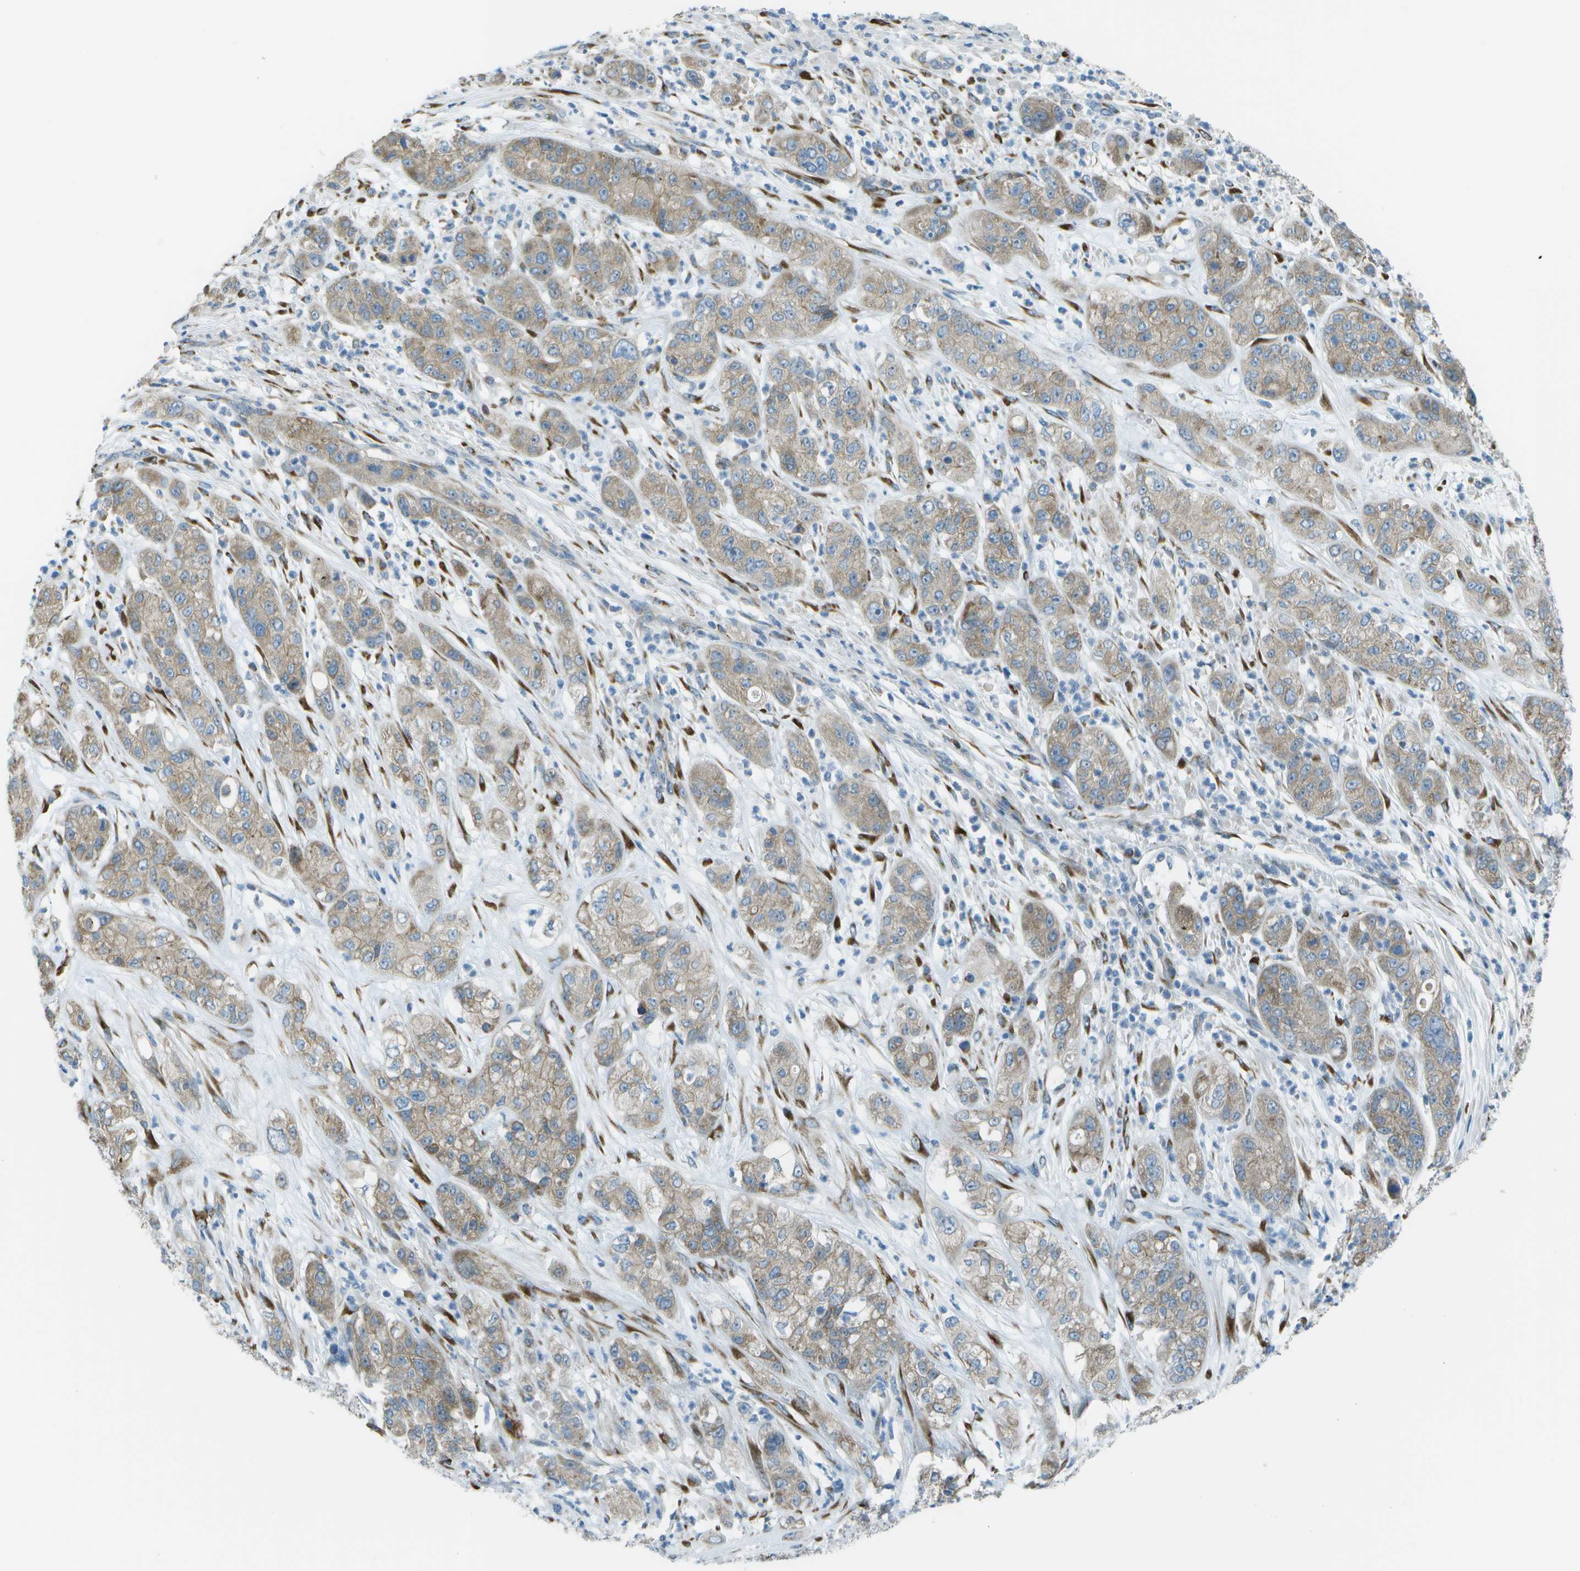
{"staining": {"intensity": "weak", "quantity": ">75%", "location": "cytoplasmic/membranous"}, "tissue": "pancreatic cancer", "cell_type": "Tumor cells", "image_type": "cancer", "snomed": [{"axis": "morphology", "description": "Adenocarcinoma, NOS"}, {"axis": "topography", "description": "Pancreas"}], "caption": "This is a histology image of immunohistochemistry (IHC) staining of pancreatic cancer, which shows weak staining in the cytoplasmic/membranous of tumor cells.", "gene": "KCTD3", "patient": {"sex": "female", "age": 78}}